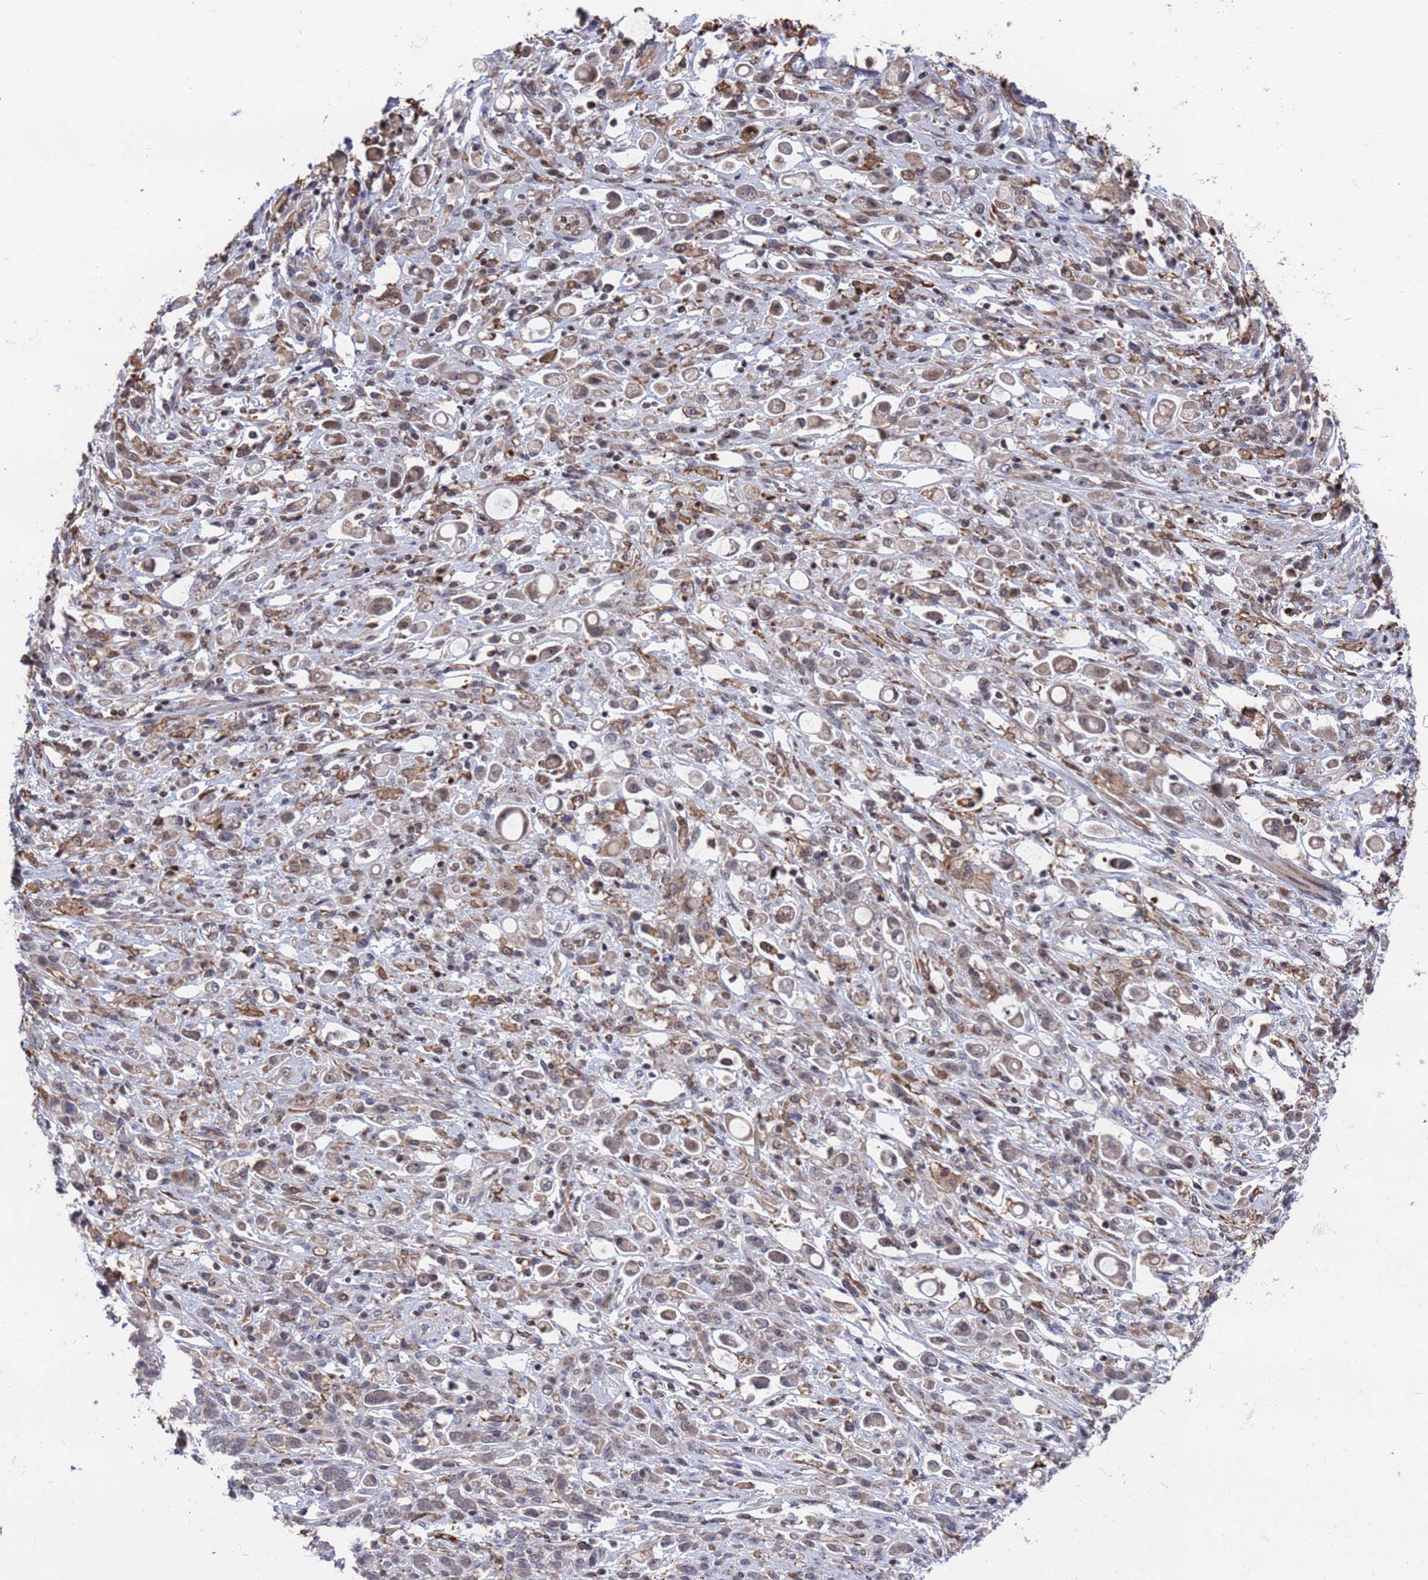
{"staining": {"intensity": "moderate", "quantity": "<25%", "location": "cytoplasmic/membranous,nuclear"}, "tissue": "stomach cancer", "cell_type": "Tumor cells", "image_type": "cancer", "snomed": [{"axis": "morphology", "description": "Adenocarcinoma, NOS"}, {"axis": "topography", "description": "Stomach"}], "caption": "Immunohistochemical staining of stomach adenocarcinoma reveals low levels of moderate cytoplasmic/membranous and nuclear protein staining in about <25% of tumor cells. Immunohistochemistry stains the protein in brown and the nuclei are stained blue.", "gene": "TMBIM6", "patient": {"sex": "female", "age": 60}}